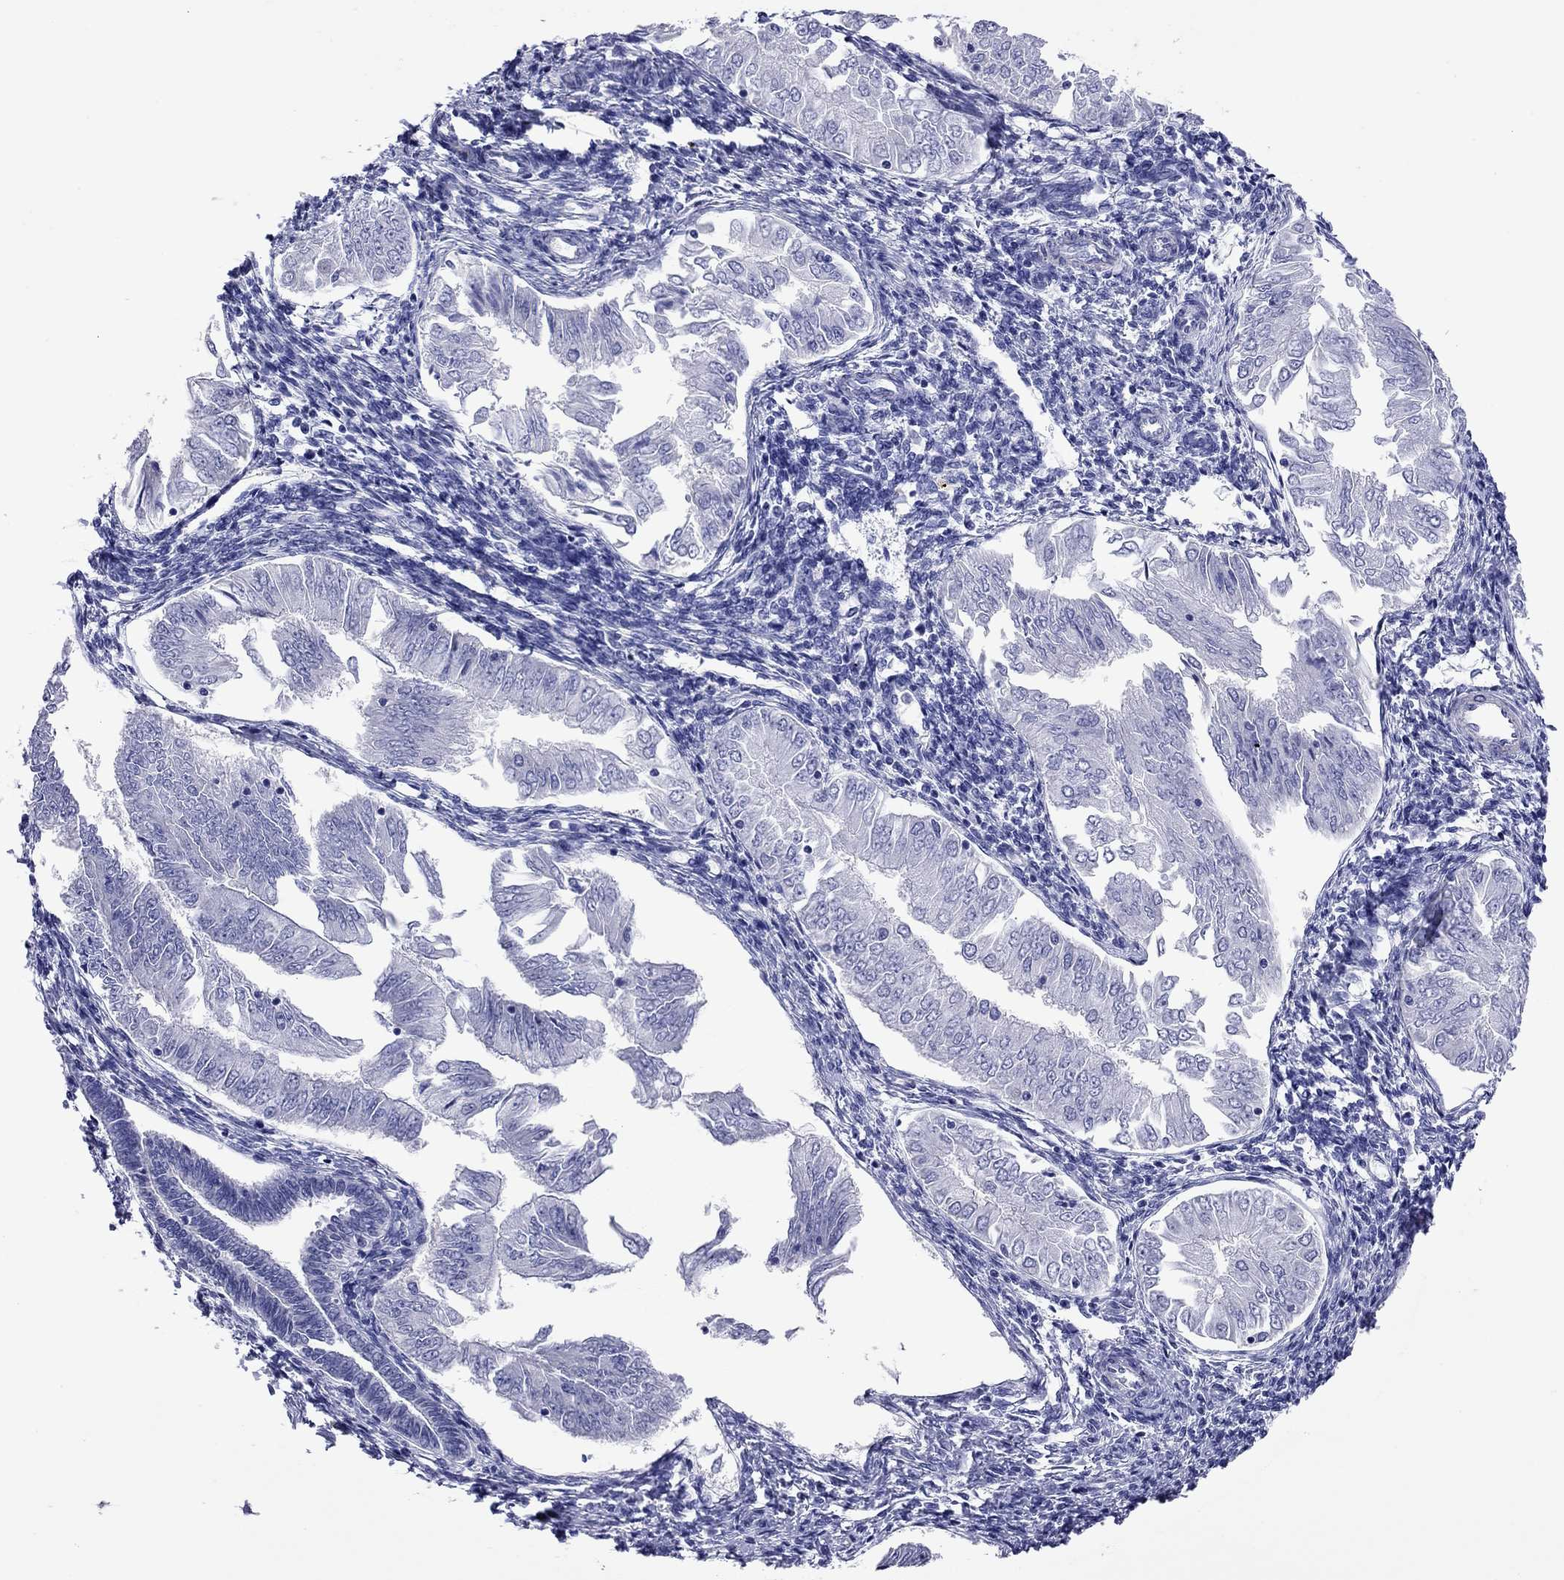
{"staining": {"intensity": "negative", "quantity": "none", "location": "none"}, "tissue": "endometrial cancer", "cell_type": "Tumor cells", "image_type": "cancer", "snomed": [{"axis": "morphology", "description": "Adenocarcinoma, NOS"}, {"axis": "topography", "description": "Endometrium"}], "caption": "There is no significant staining in tumor cells of endometrial cancer (adenocarcinoma).", "gene": "KIAA2012", "patient": {"sex": "female", "age": 53}}